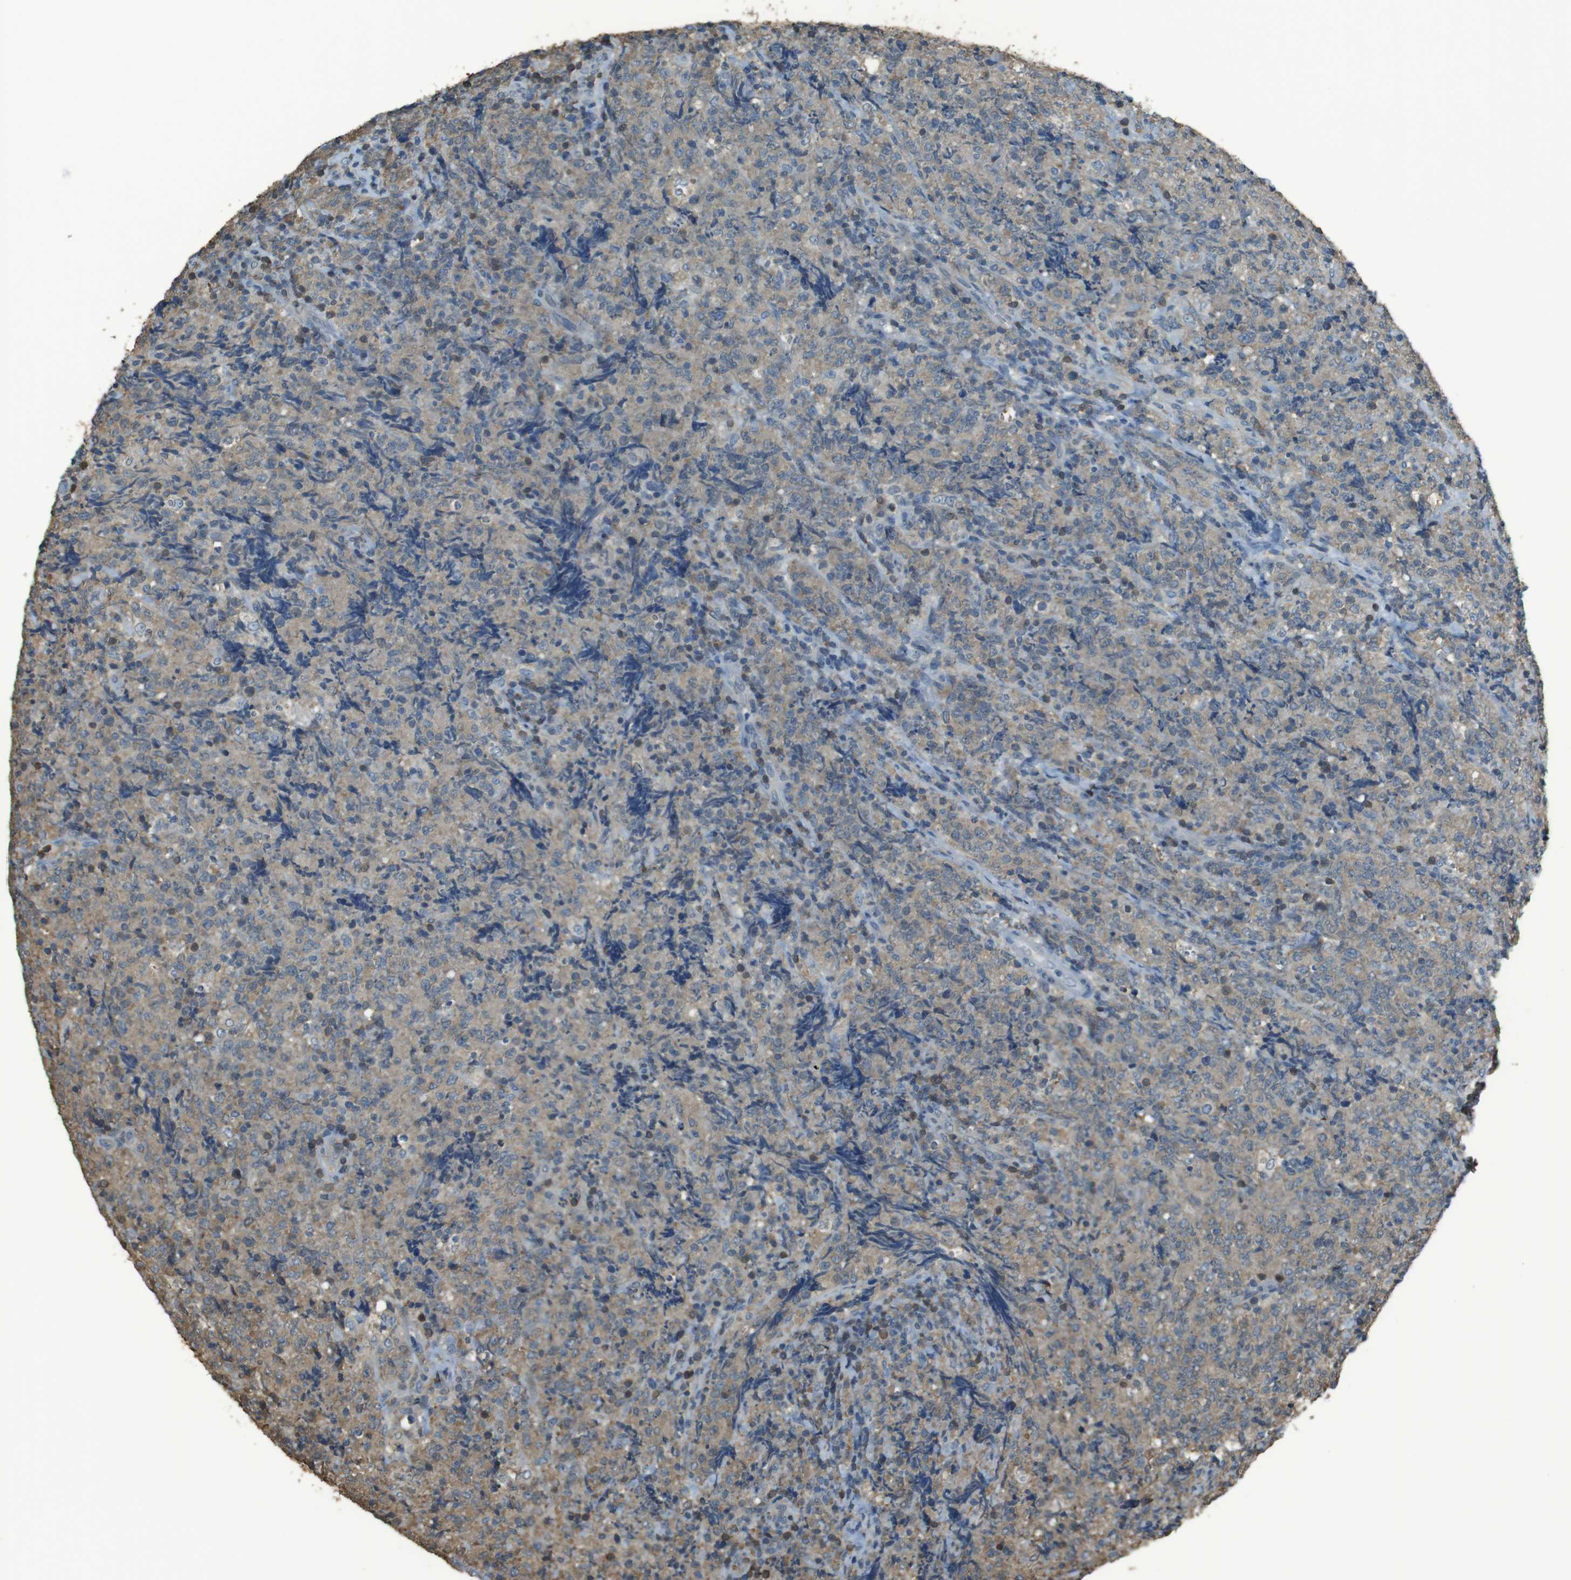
{"staining": {"intensity": "weak", "quantity": "<25%", "location": "cytoplasmic/membranous,nuclear"}, "tissue": "lymphoma", "cell_type": "Tumor cells", "image_type": "cancer", "snomed": [{"axis": "morphology", "description": "Malignant lymphoma, non-Hodgkin's type, High grade"}, {"axis": "topography", "description": "Tonsil"}], "caption": "Tumor cells are negative for protein expression in human lymphoma.", "gene": "TWSG1", "patient": {"sex": "female", "age": 36}}